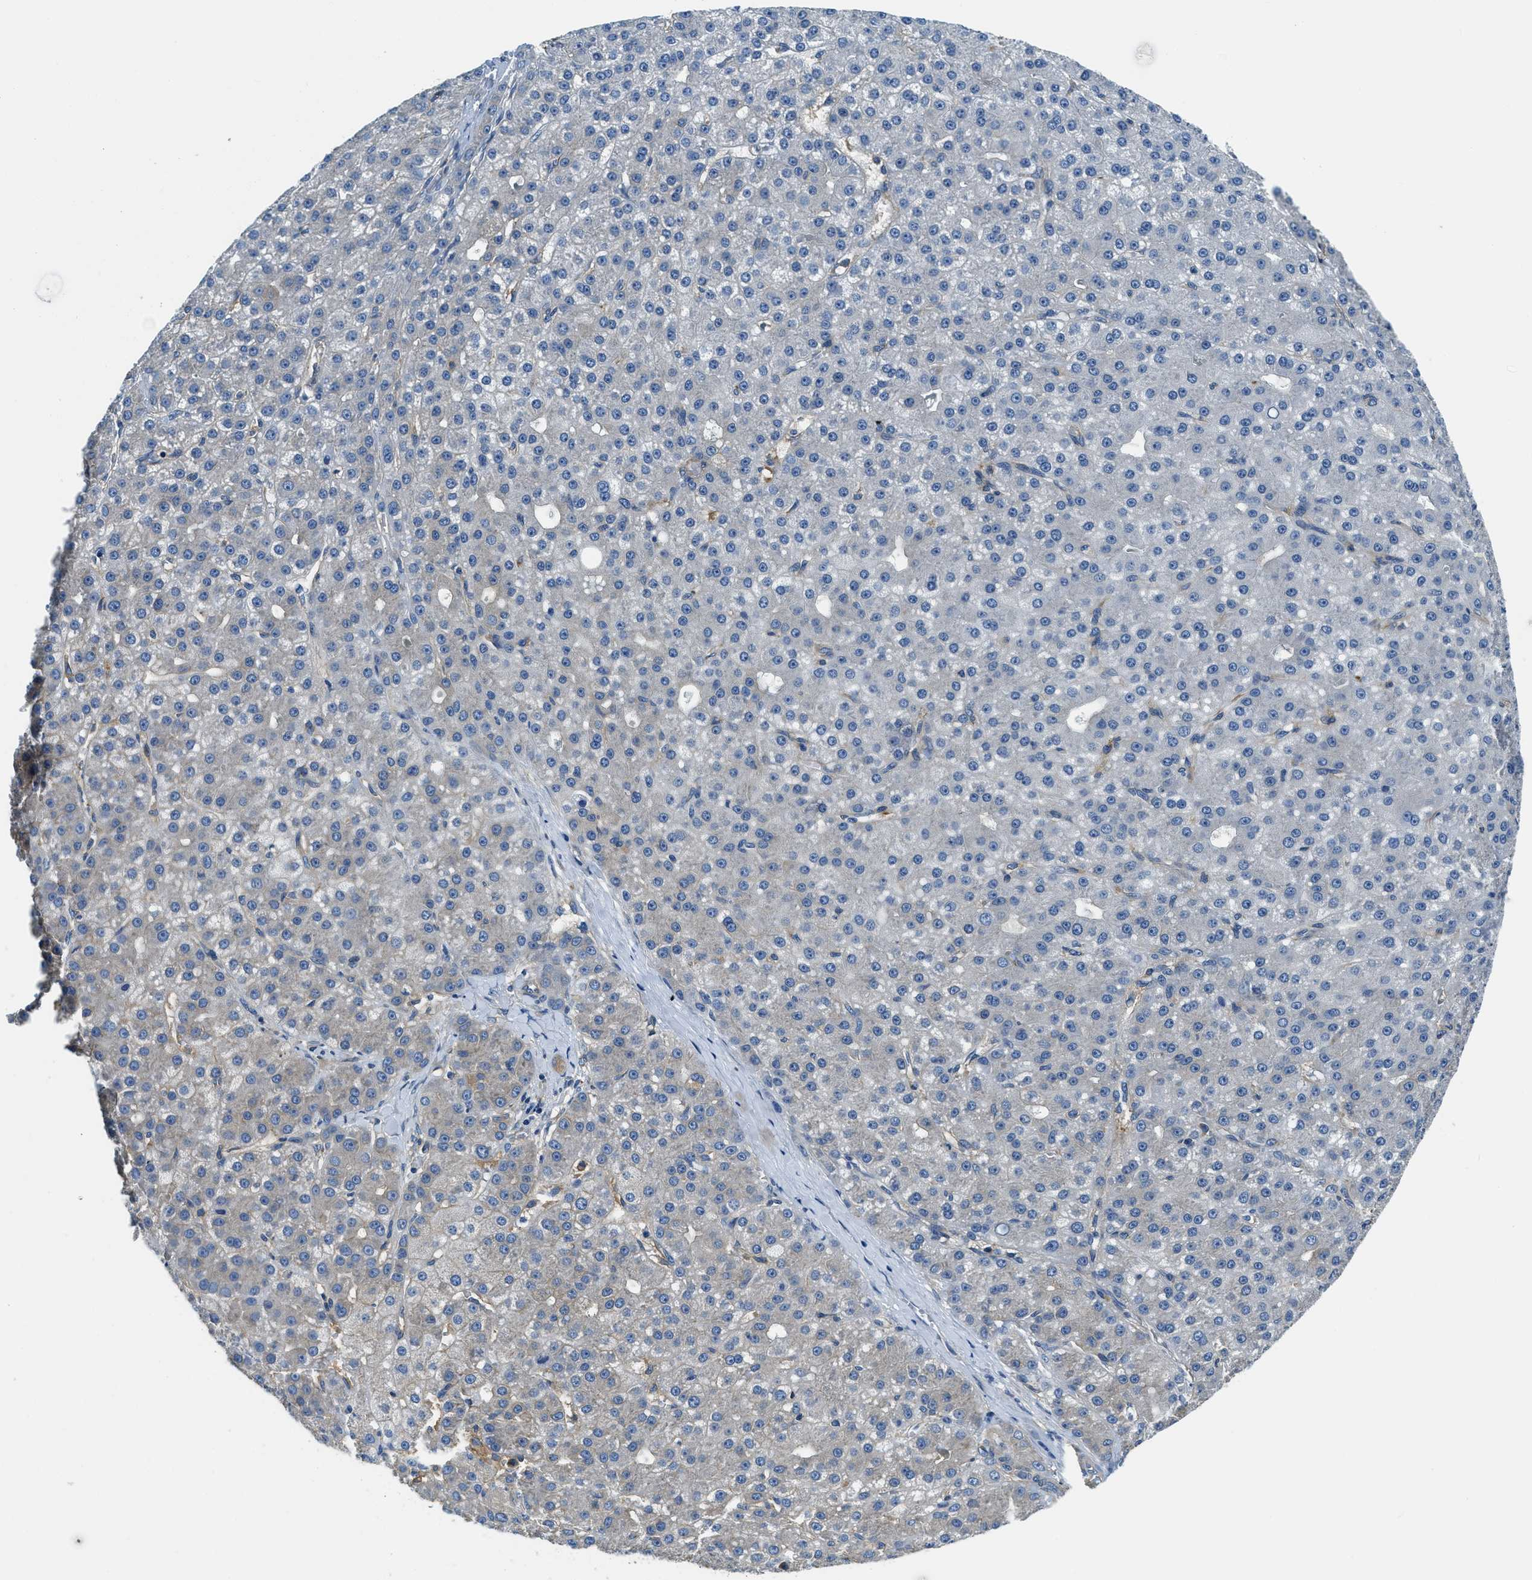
{"staining": {"intensity": "negative", "quantity": "none", "location": "none"}, "tissue": "liver cancer", "cell_type": "Tumor cells", "image_type": "cancer", "snomed": [{"axis": "morphology", "description": "Carcinoma, Hepatocellular, NOS"}, {"axis": "topography", "description": "Liver"}], "caption": "The photomicrograph displays no significant positivity in tumor cells of liver hepatocellular carcinoma. Brightfield microscopy of immunohistochemistry stained with DAB (3,3'-diaminobenzidine) (brown) and hematoxylin (blue), captured at high magnification.", "gene": "TWF1", "patient": {"sex": "male", "age": 67}}